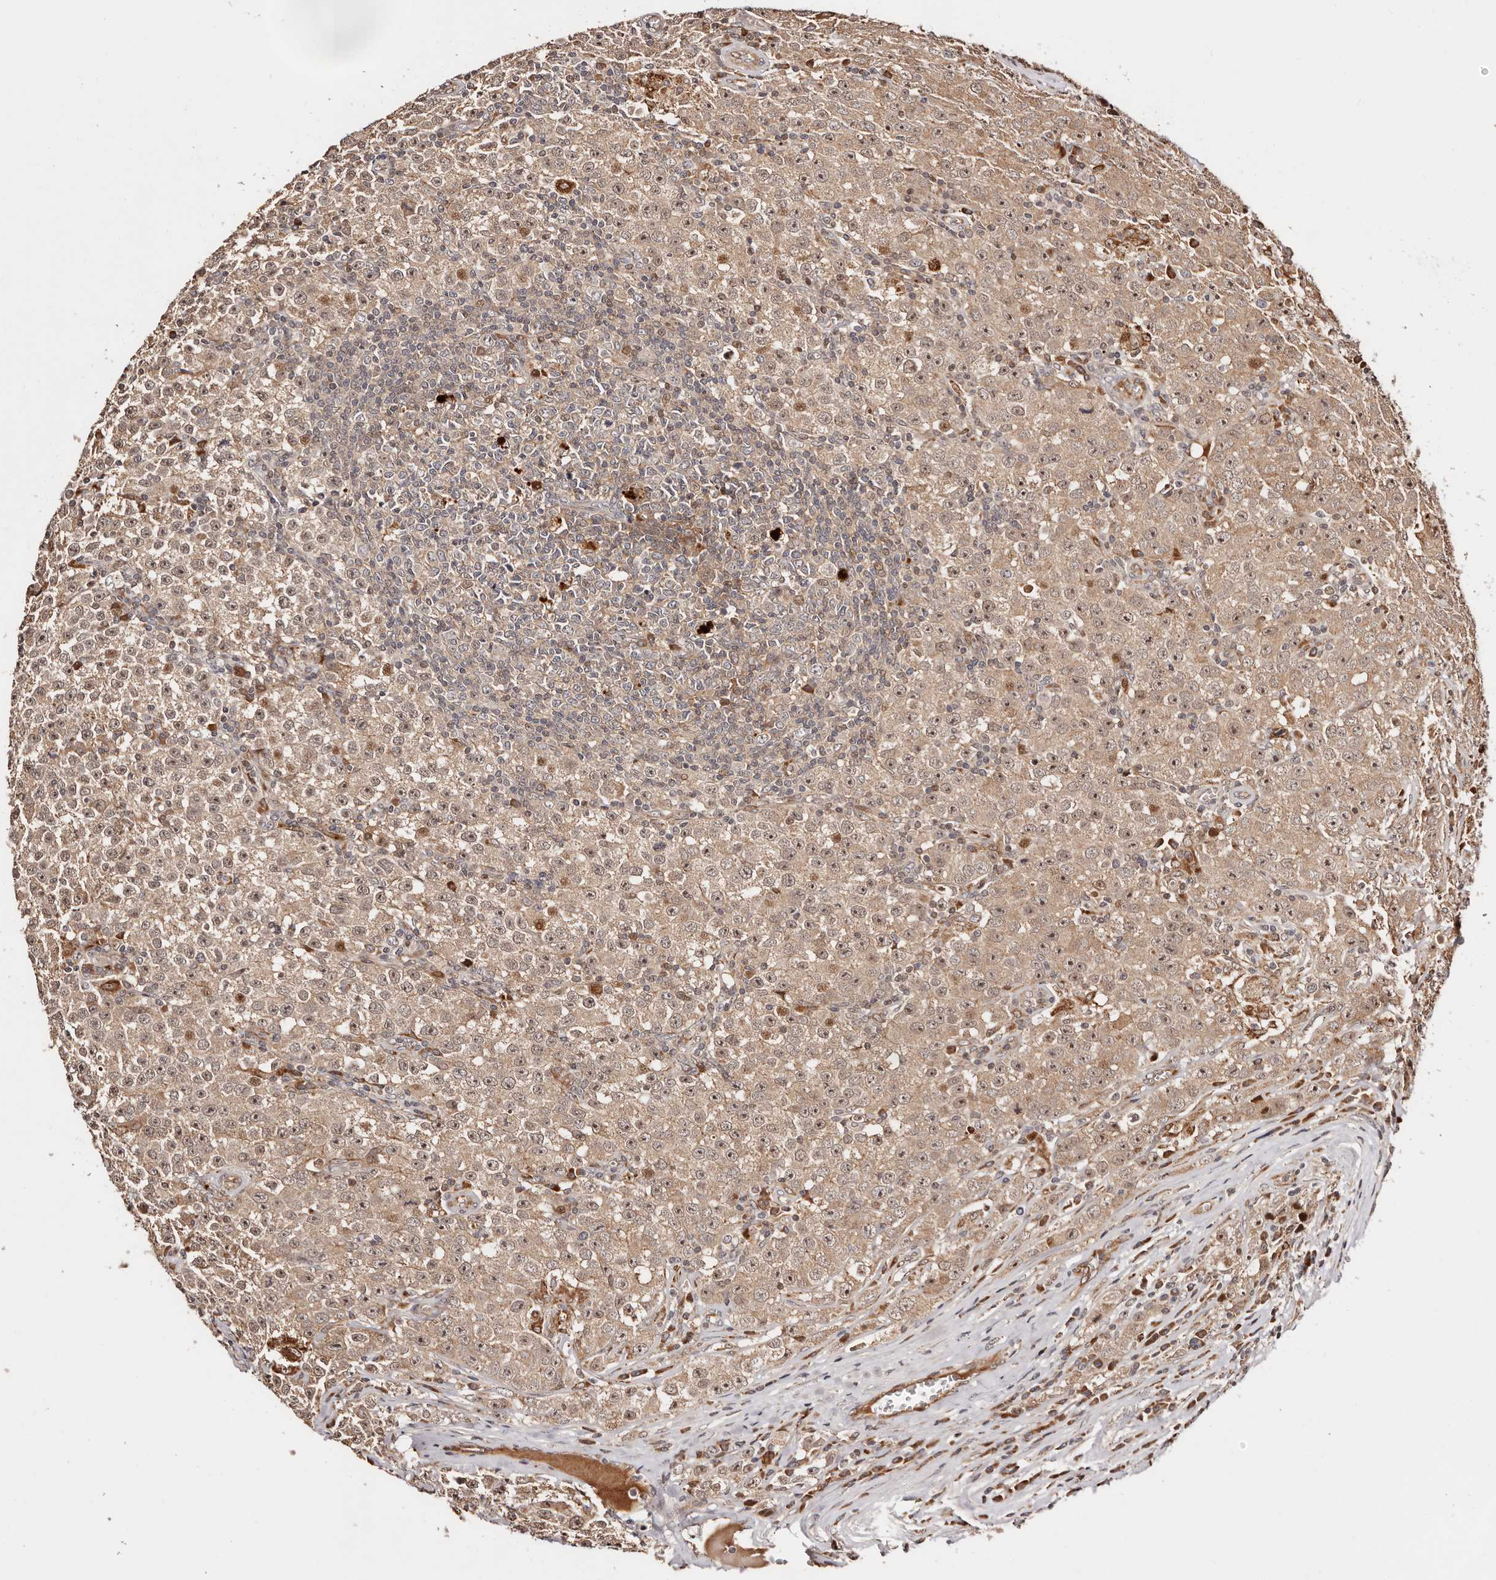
{"staining": {"intensity": "moderate", "quantity": ">75%", "location": "cytoplasmic/membranous,nuclear"}, "tissue": "testis cancer", "cell_type": "Tumor cells", "image_type": "cancer", "snomed": [{"axis": "morphology", "description": "Seminoma, NOS"}, {"axis": "morphology", "description": "Carcinoma, Embryonal, NOS"}, {"axis": "topography", "description": "Testis"}], "caption": "A histopathology image showing moderate cytoplasmic/membranous and nuclear positivity in approximately >75% of tumor cells in seminoma (testis), as visualized by brown immunohistochemical staining.", "gene": "PTPN22", "patient": {"sex": "male", "age": 43}}